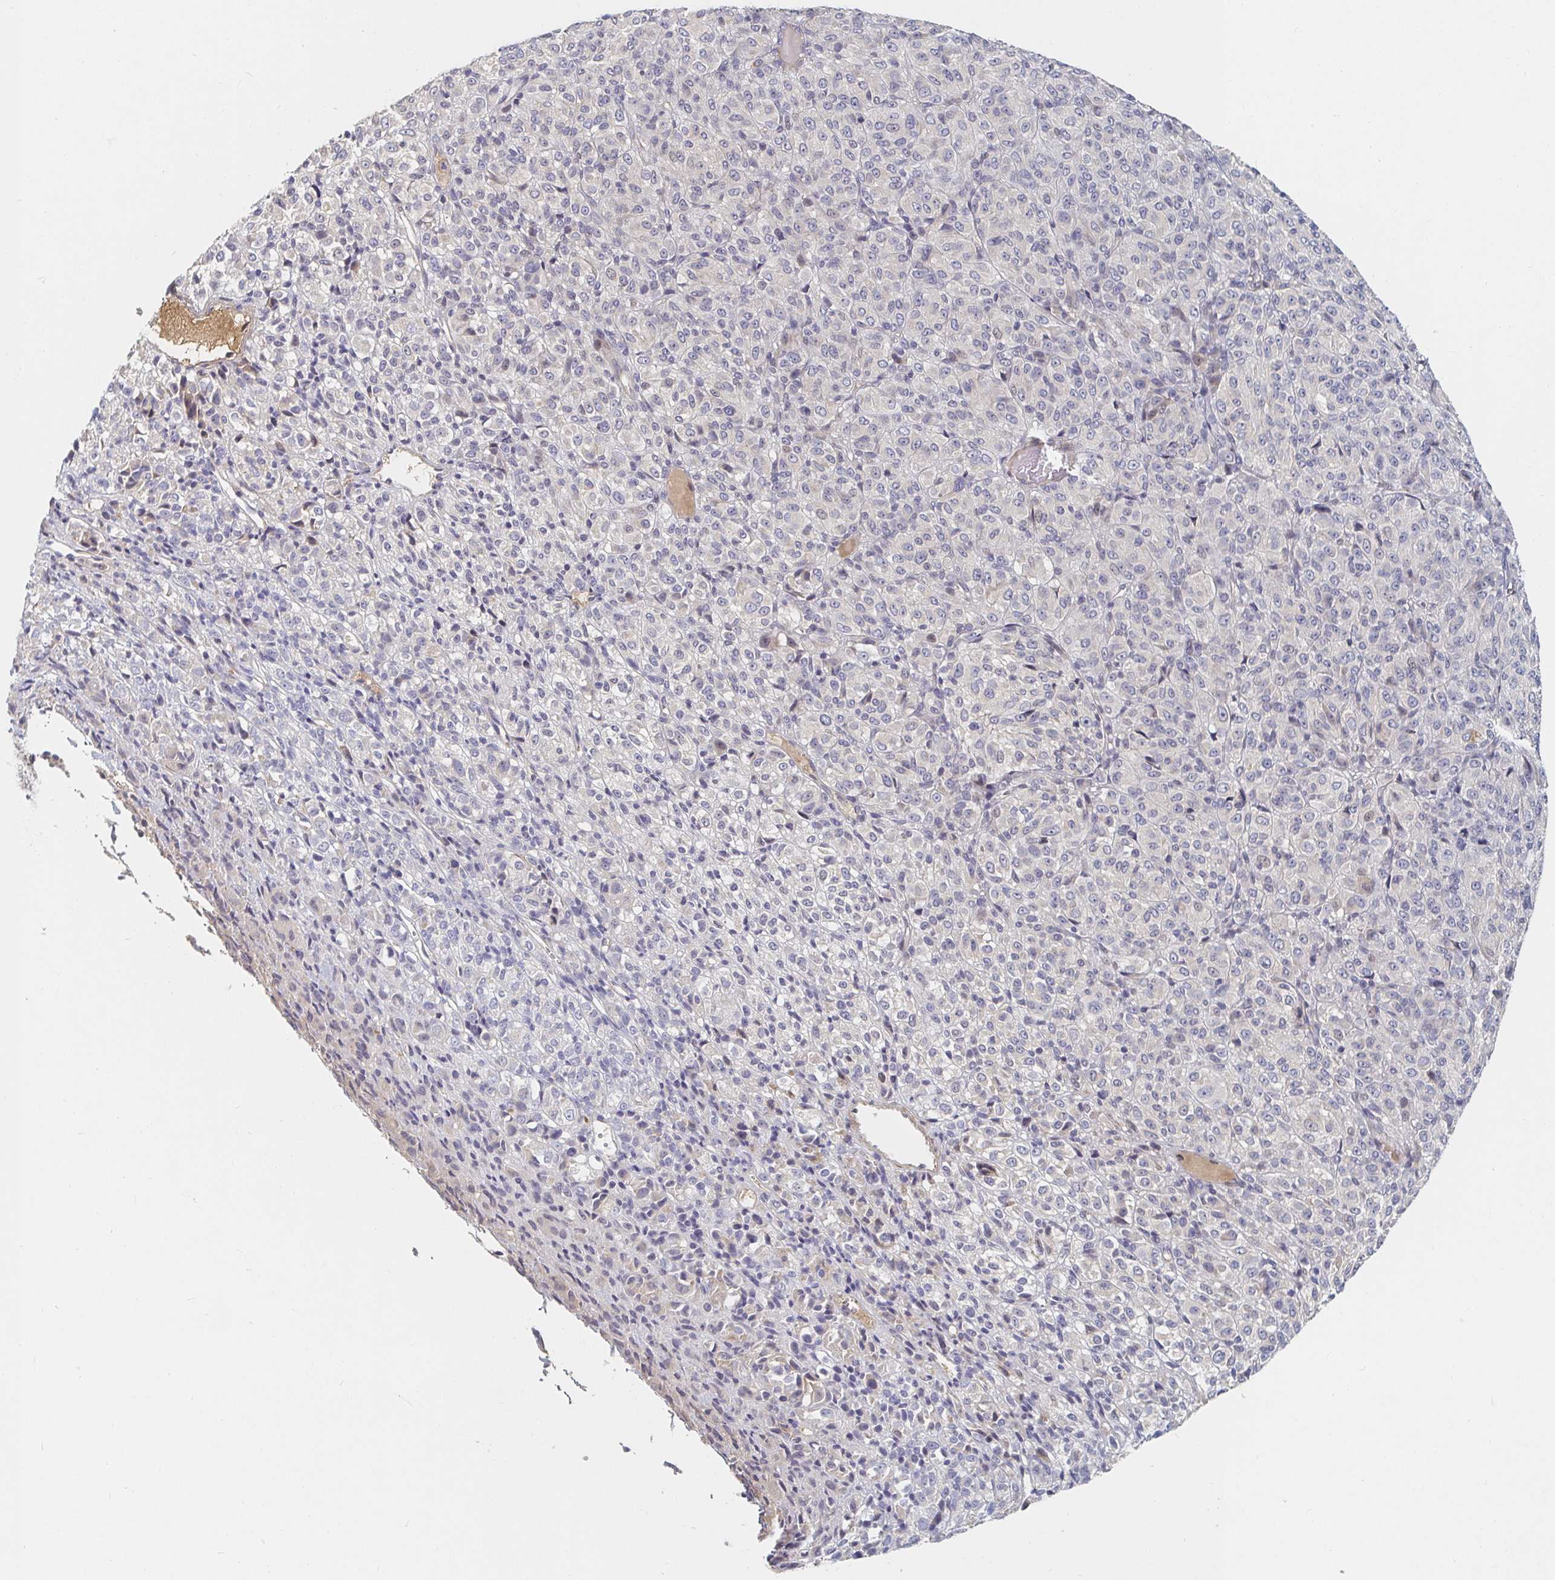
{"staining": {"intensity": "negative", "quantity": "none", "location": "none"}, "tissue": "melanoma", "cell_type": "Tumor cells", "image_type": "cancer", "snomed": [{"axis": "morphology", "description": "Malignant melanoma, Metastatic site"}, {"axis": "topography", "description": "Brain"}], "caption": "Image shows no protein positivity in tumor cells of melanoma tissue.", "gene": "NME9", "patient": {"sex": "female", "age": 56}}